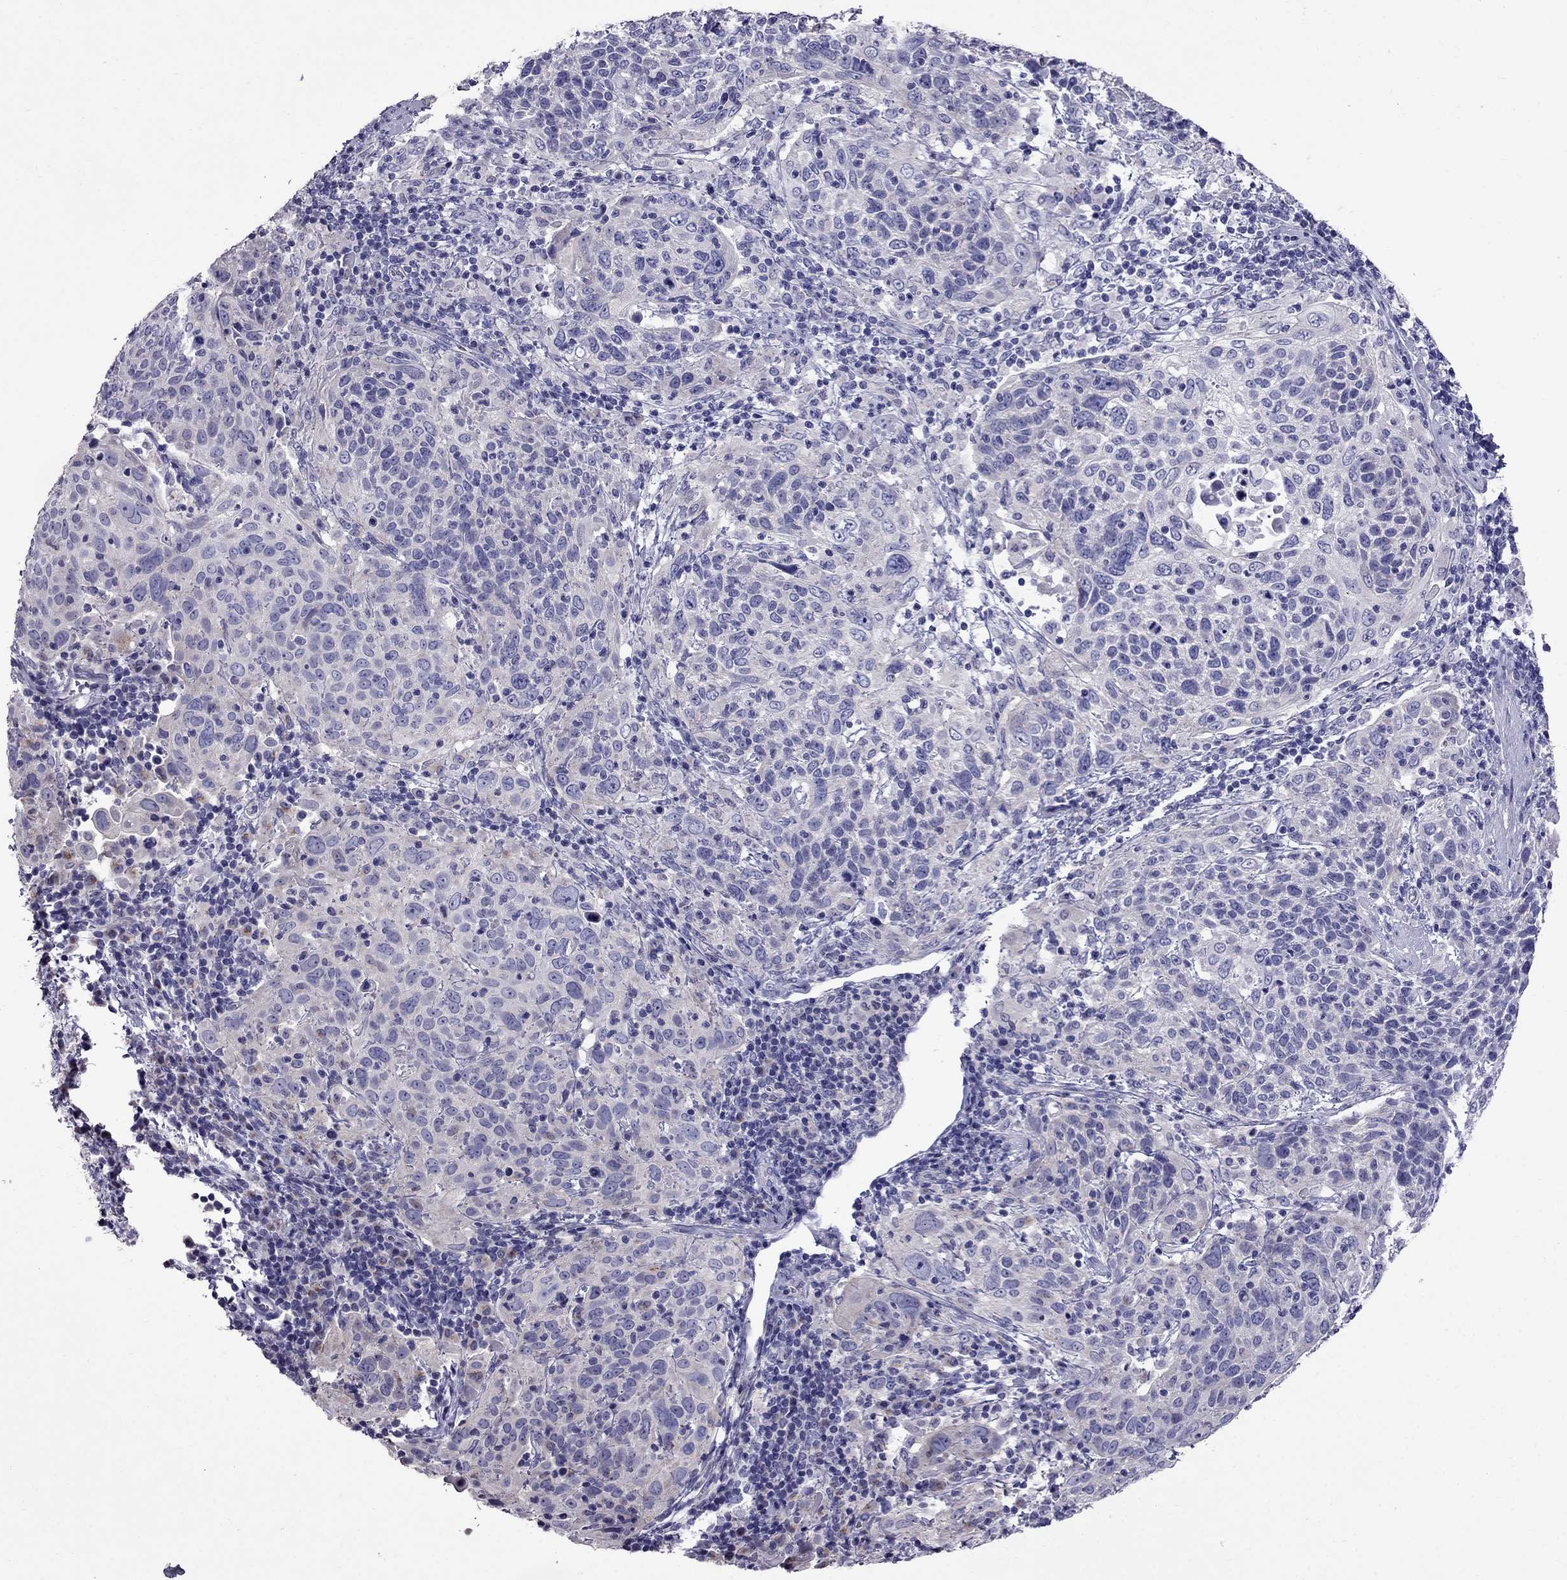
{"staining": {"intensity": "negative", "quantity": "none", "location": "none"}, "tissue": "cervical cancer", "cell_type": "Tumor cells", "image_type": "cancer", "snomed": [{"axis": "morphology", "description": "Squamous cell carcinoma, NOS"}, {"axis": "topography", "description": "Cervix"}], "caption": "This is an IHC photomicrograph of human cervical cancer. There is no positivity in tumor cells.", "gene": "OXCT2", "patient": {"sex": "female", "age": 61}}